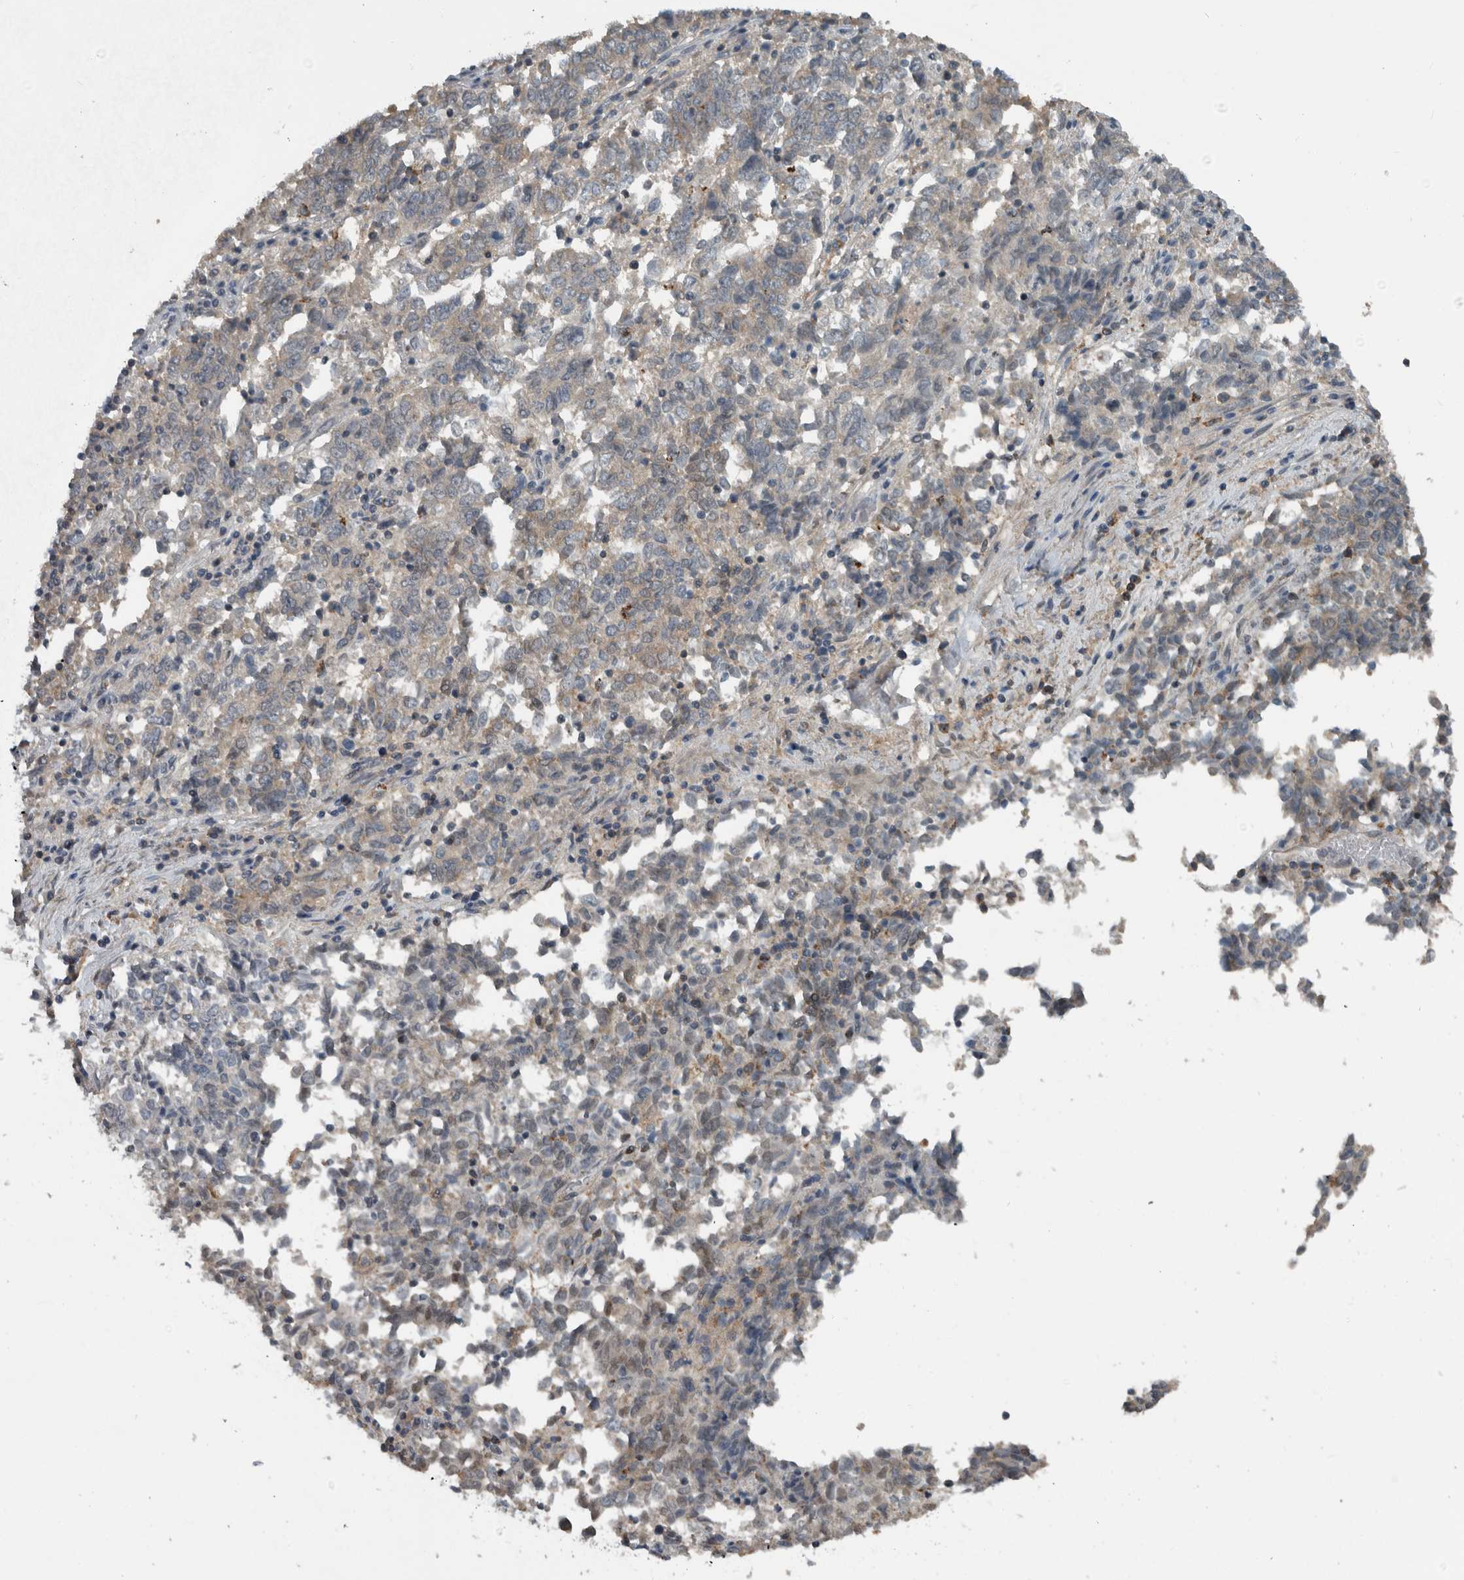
{"staining": {"intensity": "weak", "quantity": "25%-75%", "location": "cytoplasmic/membranous"}, "tissue": "endometrial cancer", "cell_type": "Tumor cells", "image_type": "cancer", "snomed": [{"axis": "morphology", "description": "Adenocarcinoma, NOS"}, {"axis": "topography", "description": "Endometrium"}], "caption": "Immunohistochemical staining of adenocarcinoma (endometrial) shows low levels of weak cytoplasmic/membranous protein positivity in approximately 25%-75% of tumor cells. Nuclei are stained in blue.", "gene": "ACSF2", "patient": {"sex": "female", "age": 80}}